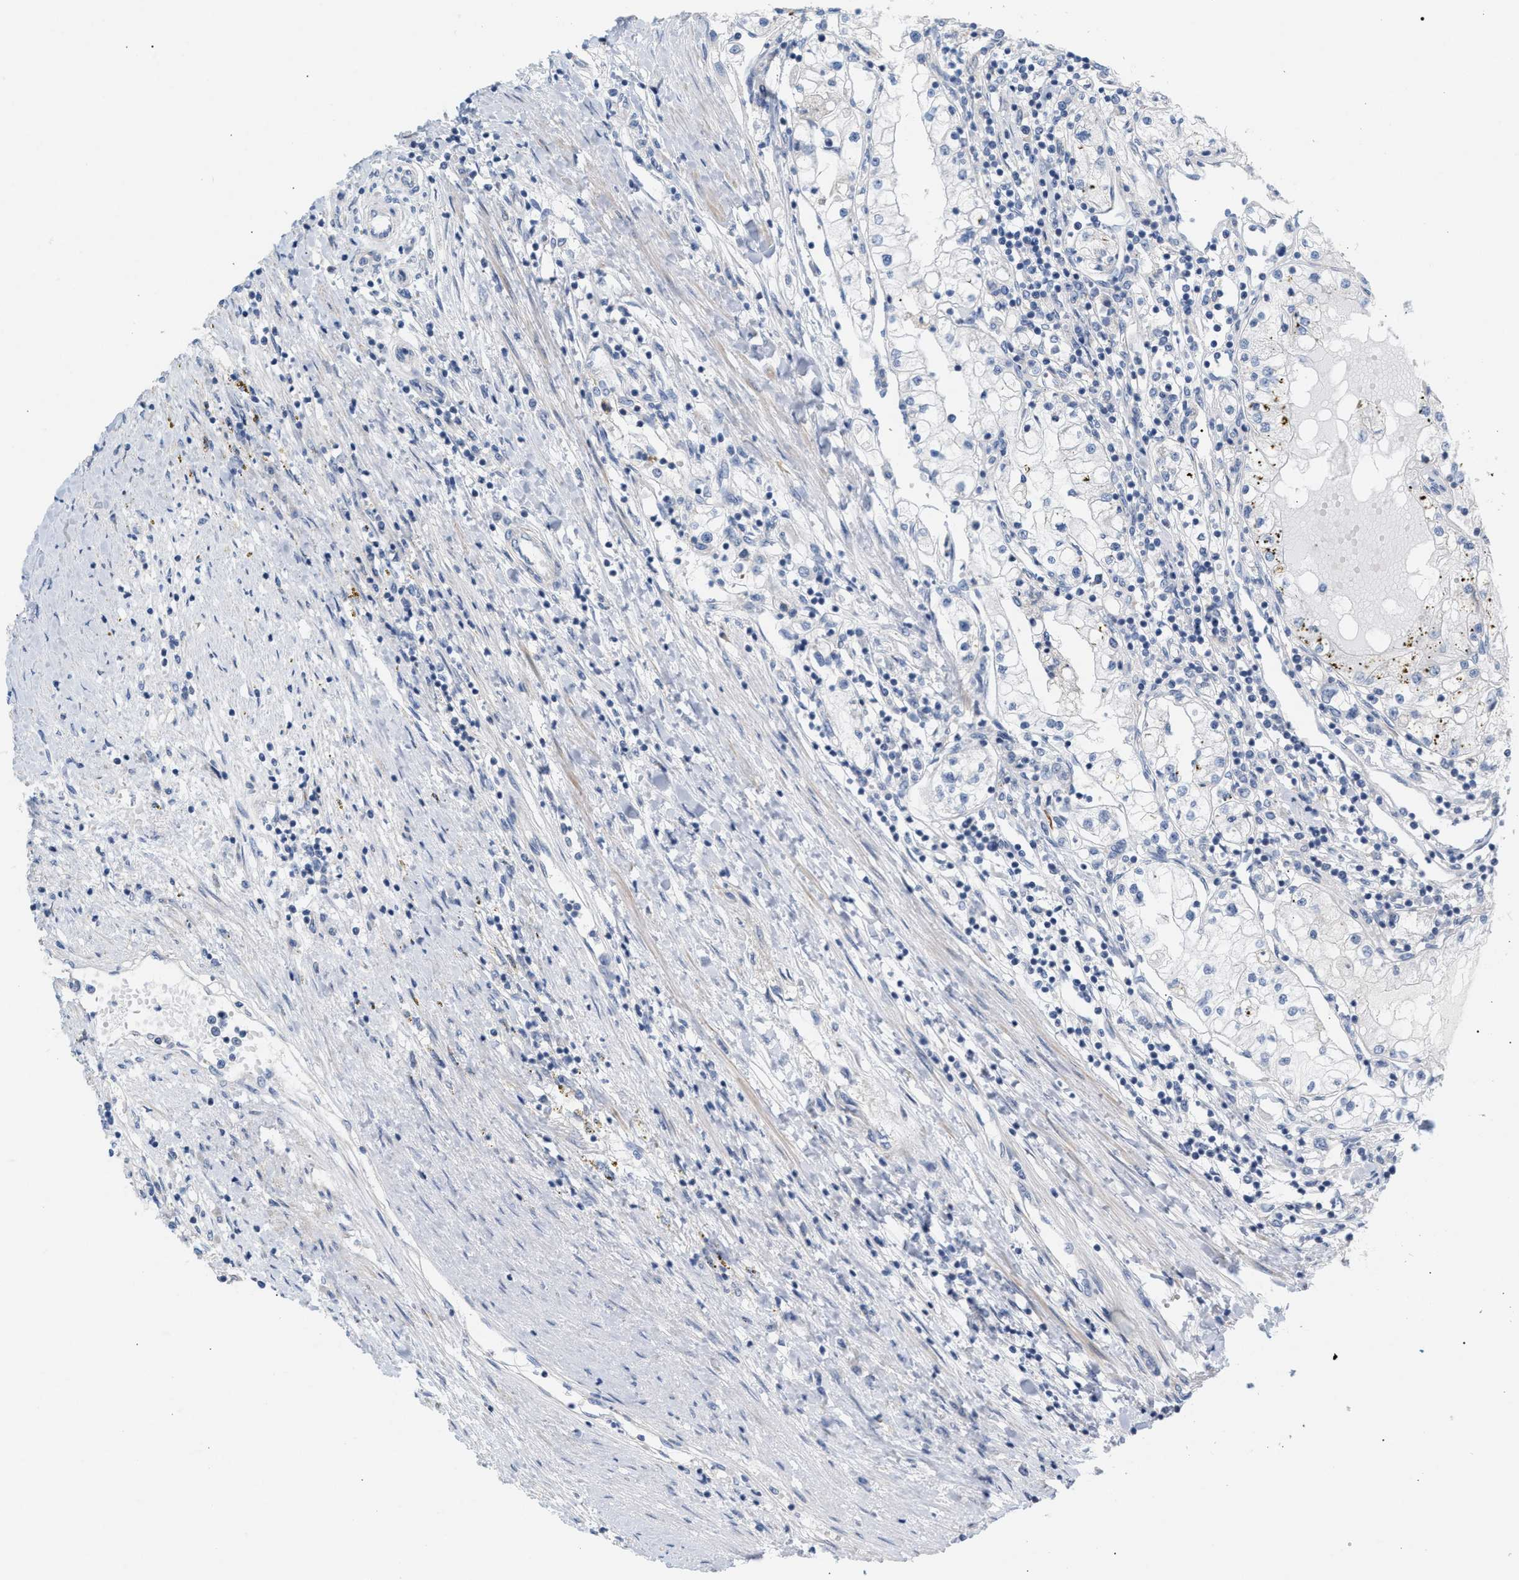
{"staining": {"intensity": "negative", "quantity": "none", "location": "none"}, "tissue": "renal cancer", "cell_type": "Tumor cells", "image_type": "cancer", "snomed": [{"axis": "morphology", "description": "Adenocarcinoma, NOS"}, {"axis": "topography", "description": "Kidney"}], "caption": "Tumor cells are negative for protein expression in human renal cancer.", "gene": "LRCH1", "patient": {"sex": "male", "age": 68}}